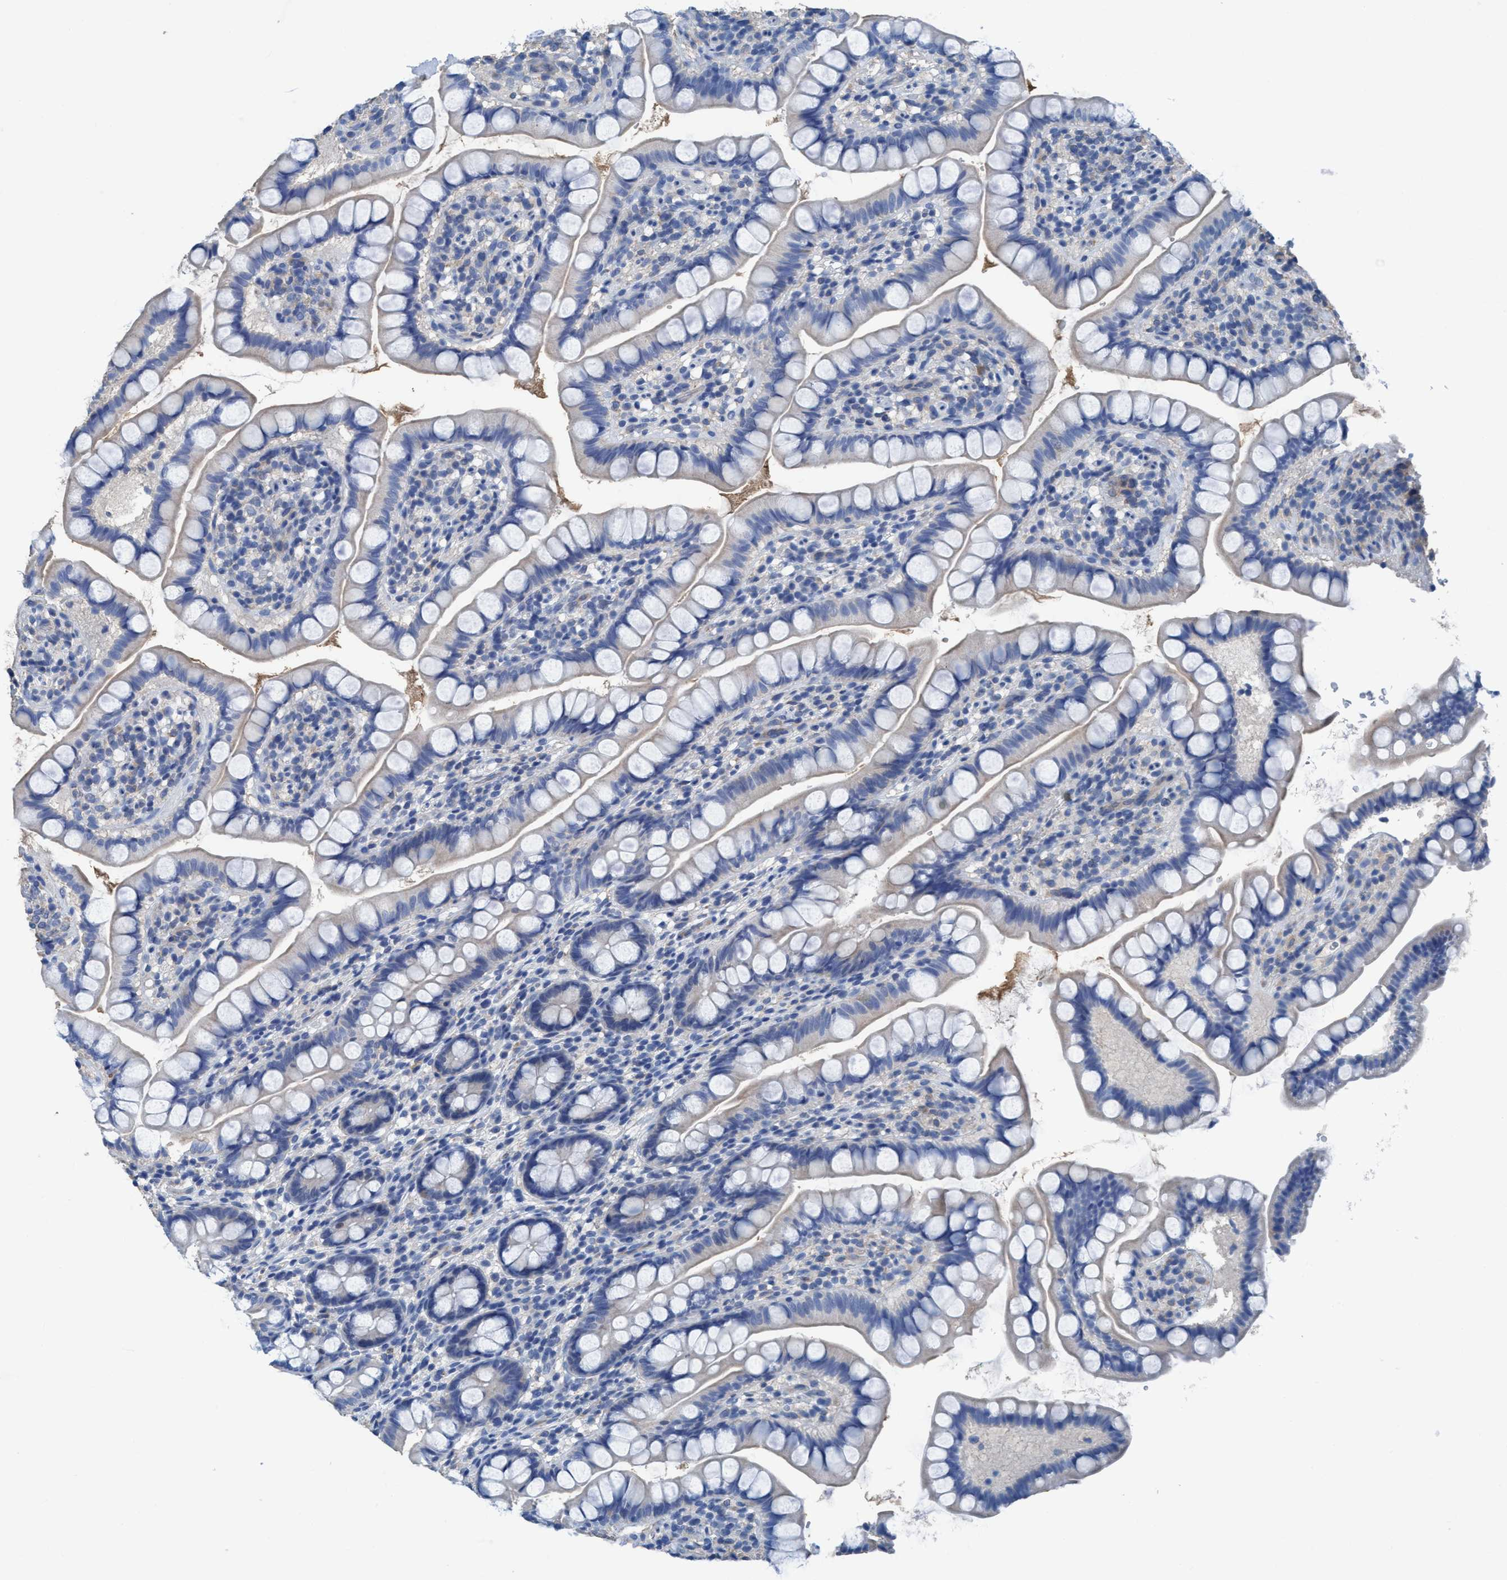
{"staining": {"intensity": "weak", "quantity": "<25%", "location": "cytoplasmic/membranous"}, "tissue": "small intestine", "cell_type": "Glandular cells", "image_type": "normal", "snomed": [{"axis": "morphology", "description": "Normal tissue, NOS"}, {"axis": "topography", "description": "Small intestine"}], "caption": "This is an immunohistochemistry (IHC) histopathology image of unremarkable small intestine. There is no positivity in glandular cells.", "gene": "DNAI1", "patient": {"sex": "female", "age": 84}}